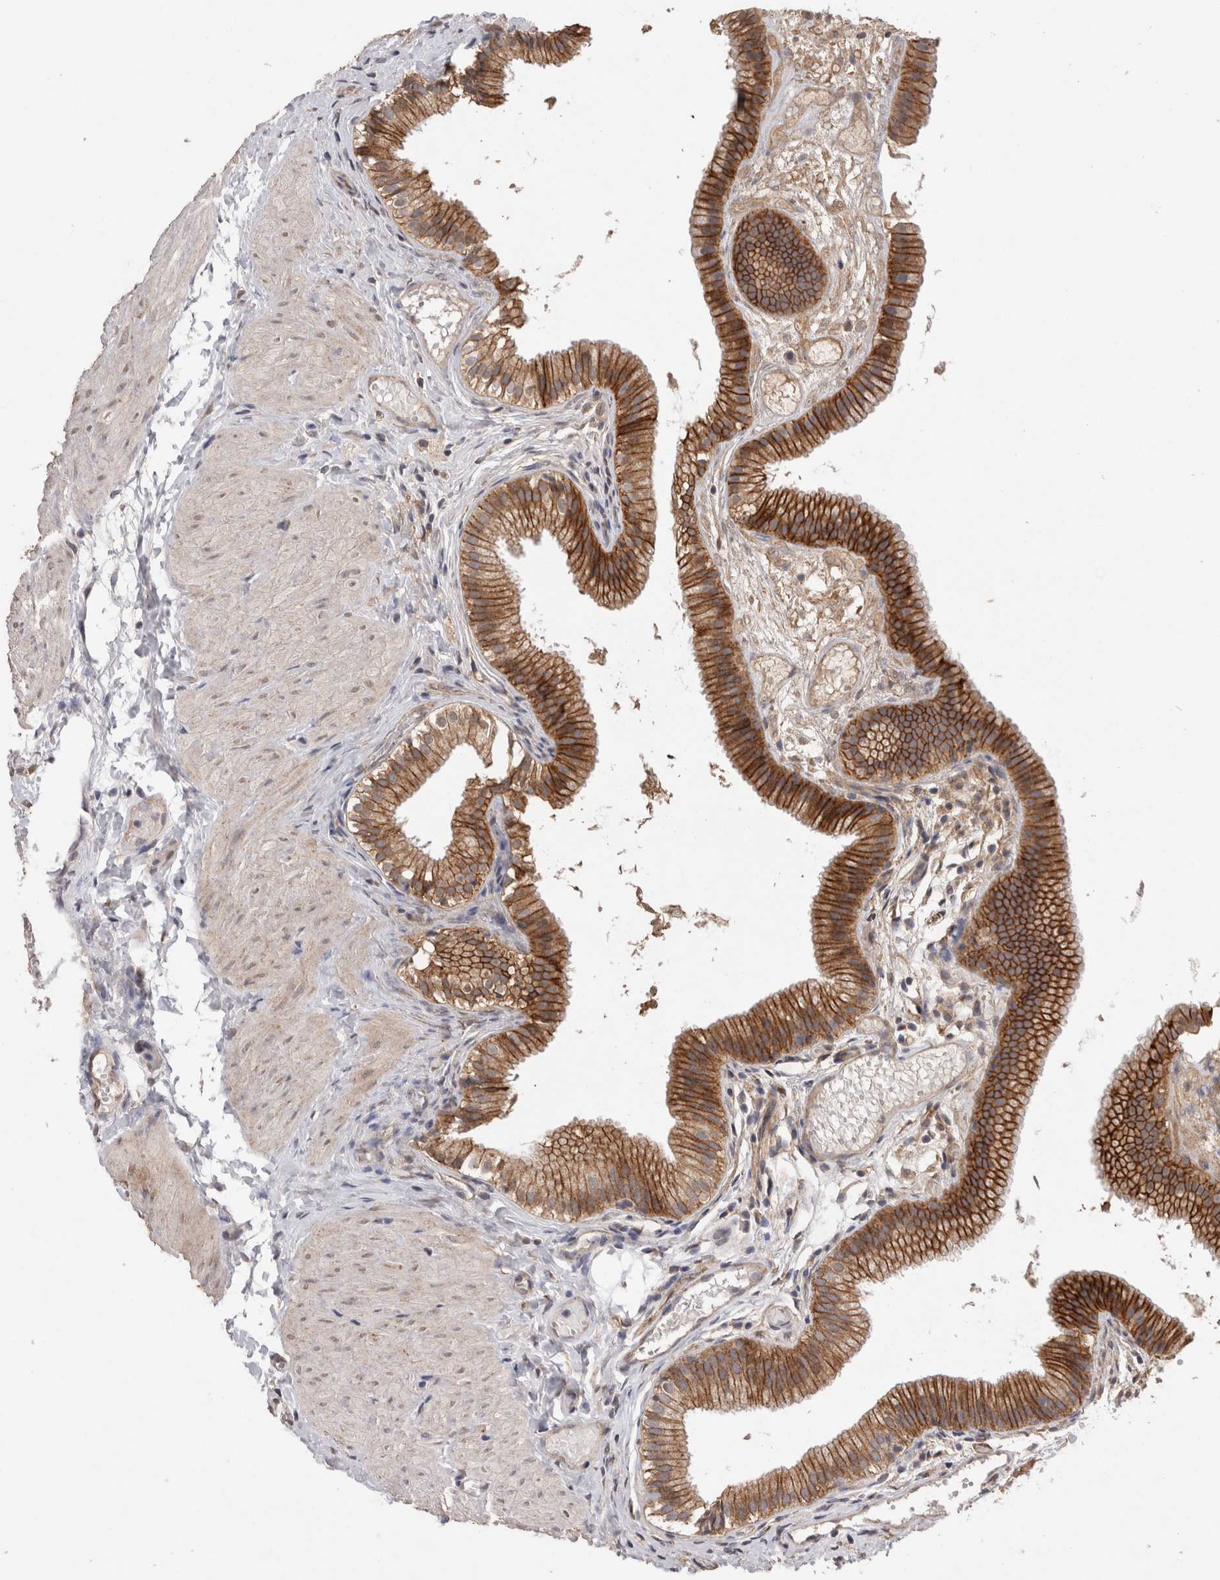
{"staining": {"intensity": "strong", "quantity": ">75%", "location": "cytoplasmic/membranous"}, "tissue": "gallbladder", "cell_type": "Glandular cells", "image_type": "normal", "snomed": [{"axis": "morphology", "description": "Normal tissue, NOS"}, {"axis": "topography", "description": "Gallbladder"}], "caption": "The histopathology image exhibits staining of normal gallbladder, revealing strong cytoplasmic/membranous protein positivity (brown color) within glandular cells. (DAB (3,3'-diaminobenzidine) IHC, brown staining for protein, blue staining for nuclei).", "gene": "CDH6", "patient": {"sex": "female", "age": 26}}